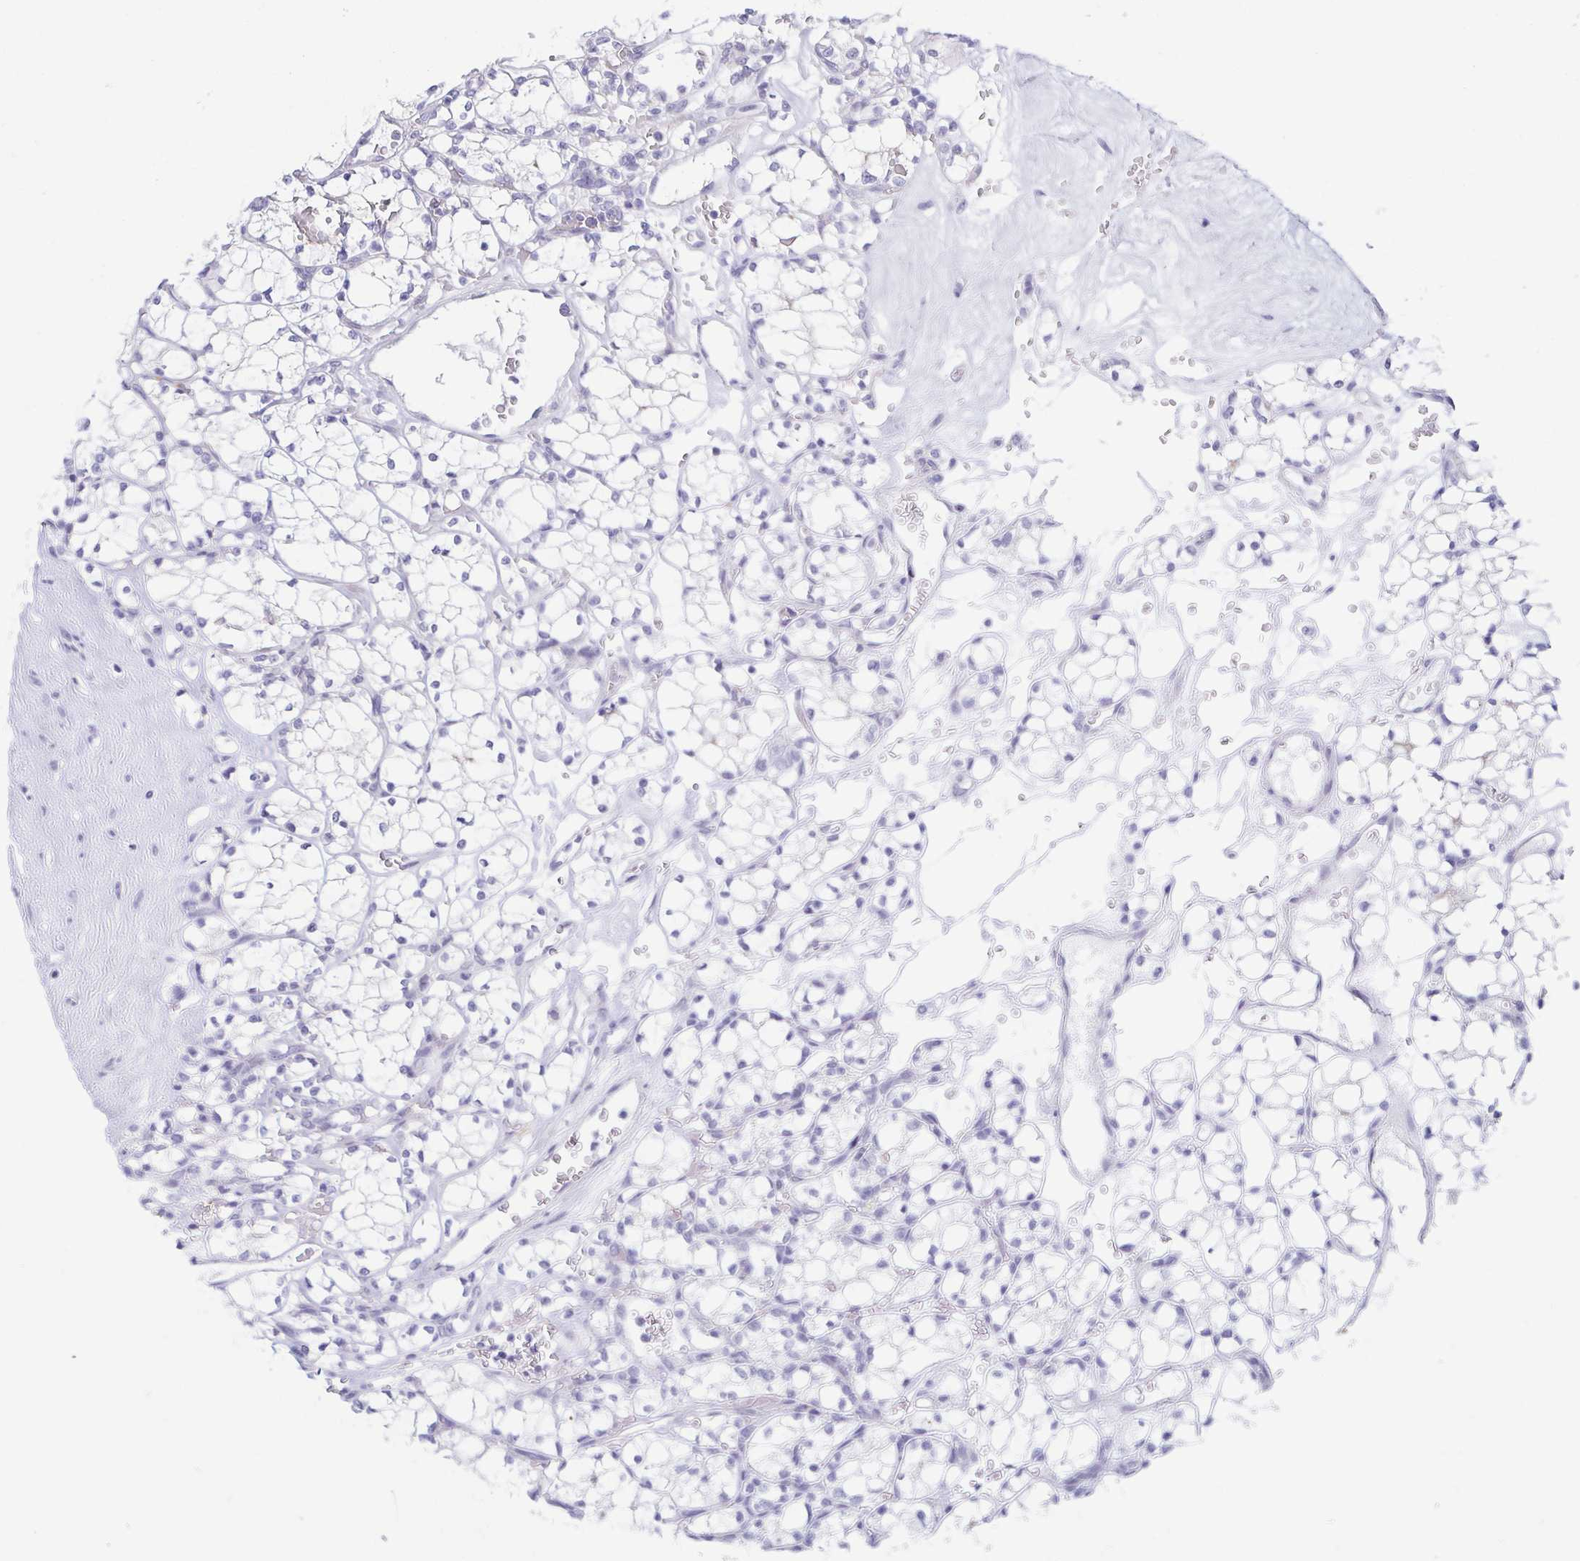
{"staining": {"intensity": "negative", "quantity": "none", "location": "none"}, "tissue": "renal cancer", "cell_type": "Tumor cells", "image_type": "cancer", "snomed": [{"axis": "morphology", "description": "Adenocarcinoma, NOS"}, {"axis": "topography", "description": "Kidney"}], "caption": "The histopathology image displays no staining of tumor cells in renal adenocarcinoma.", "gene": "TEX19", "patient": {"sex": "female", "age": 69}}